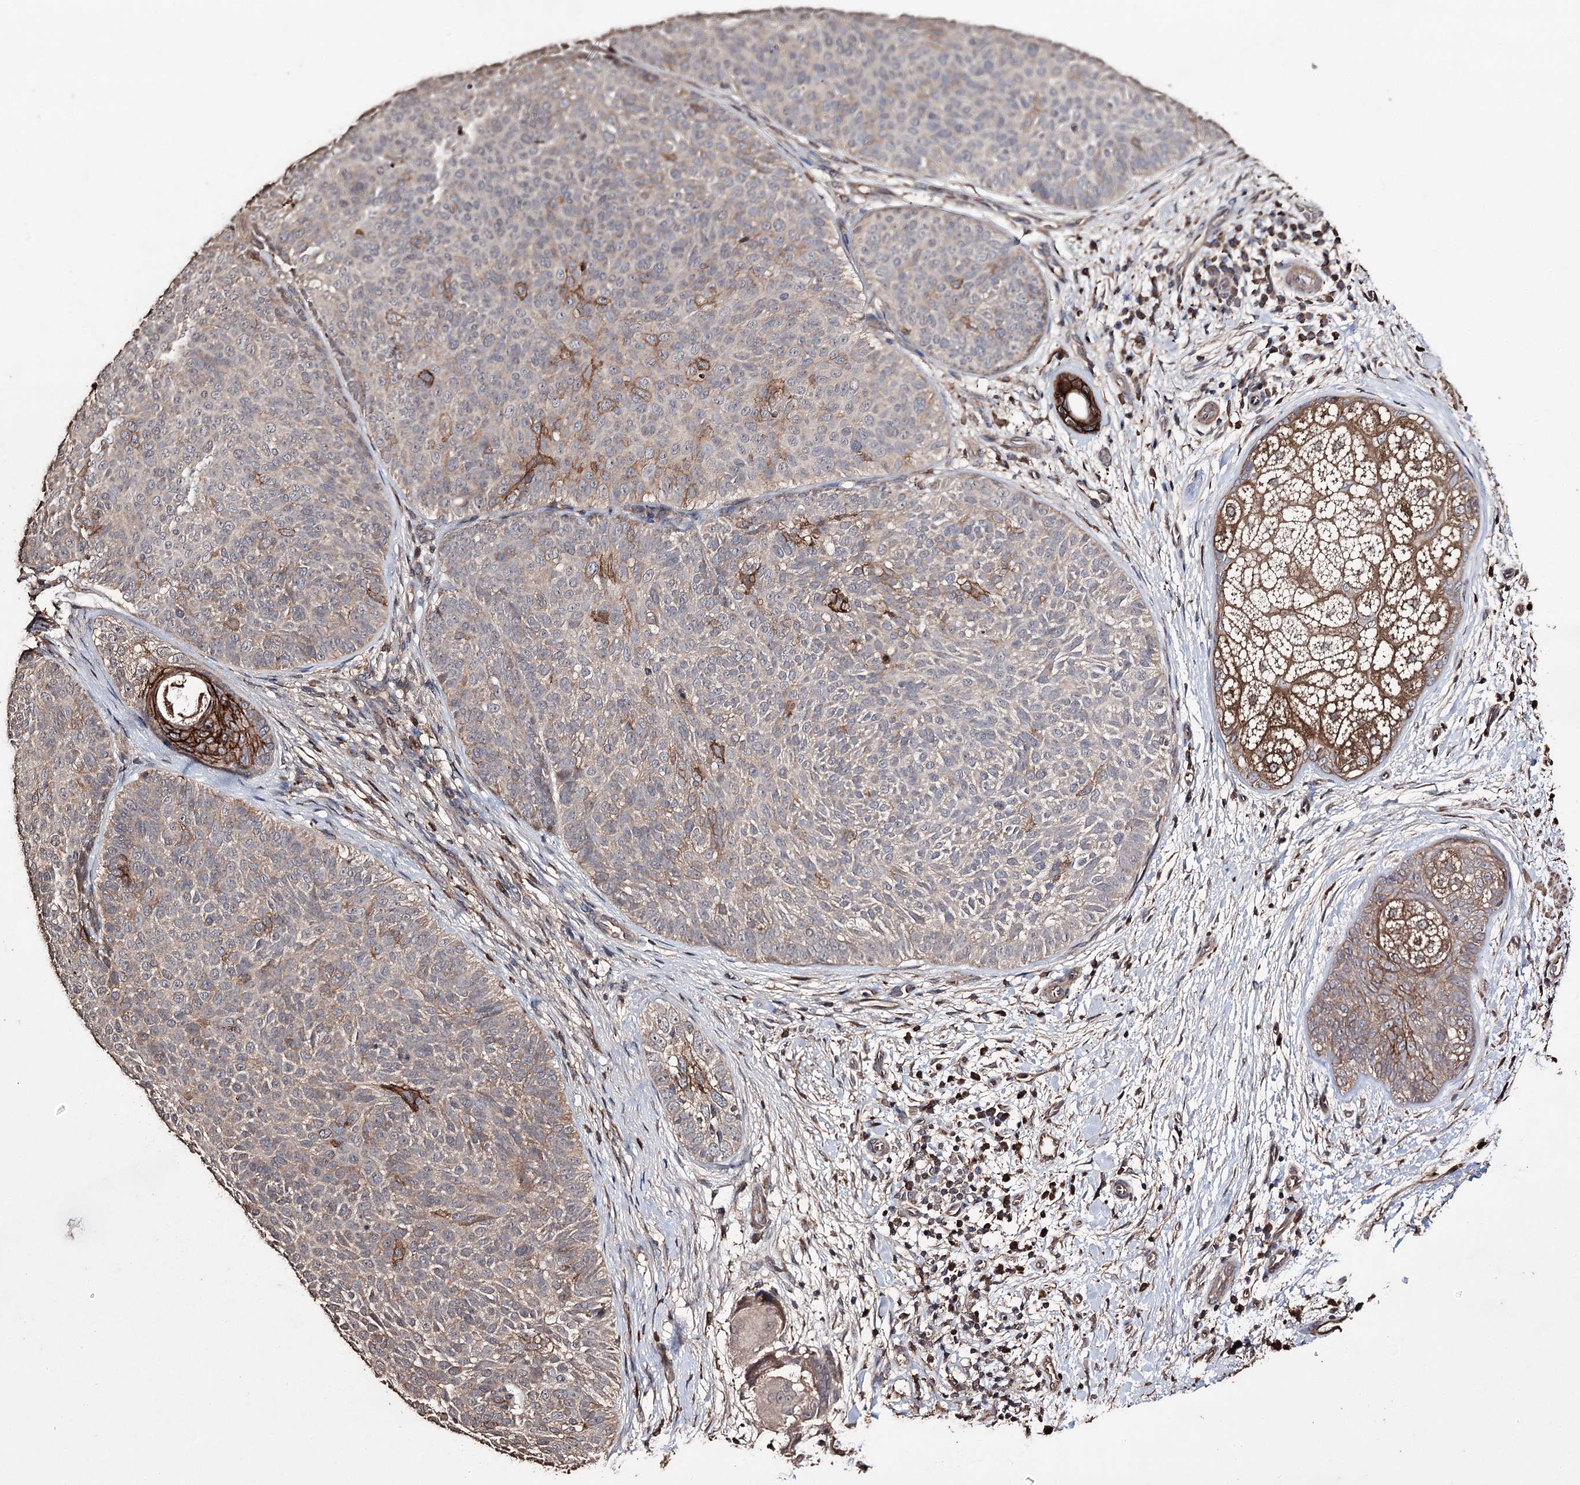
{"staining": {"intensity": "strong", "quantity": "<25%", "location": "cytoplasmic/membranous"}, "tissue": "skin cancer", "cell_type": "Tumor cells", "image_type": "cancer", "snomed": [{"axis": "morphology", "description": "Basal cell carcinoma"}, {"axis": "topography", "description": "Skin"}], "caption": "The image demonstrates staining of skin basal cell carcinoma, revealing strong cytoplasmic/membranous protein expression (brown color) within tumor cells.", "gene": "ZNF662", "patient": {"sex": "male", "age": 85}}